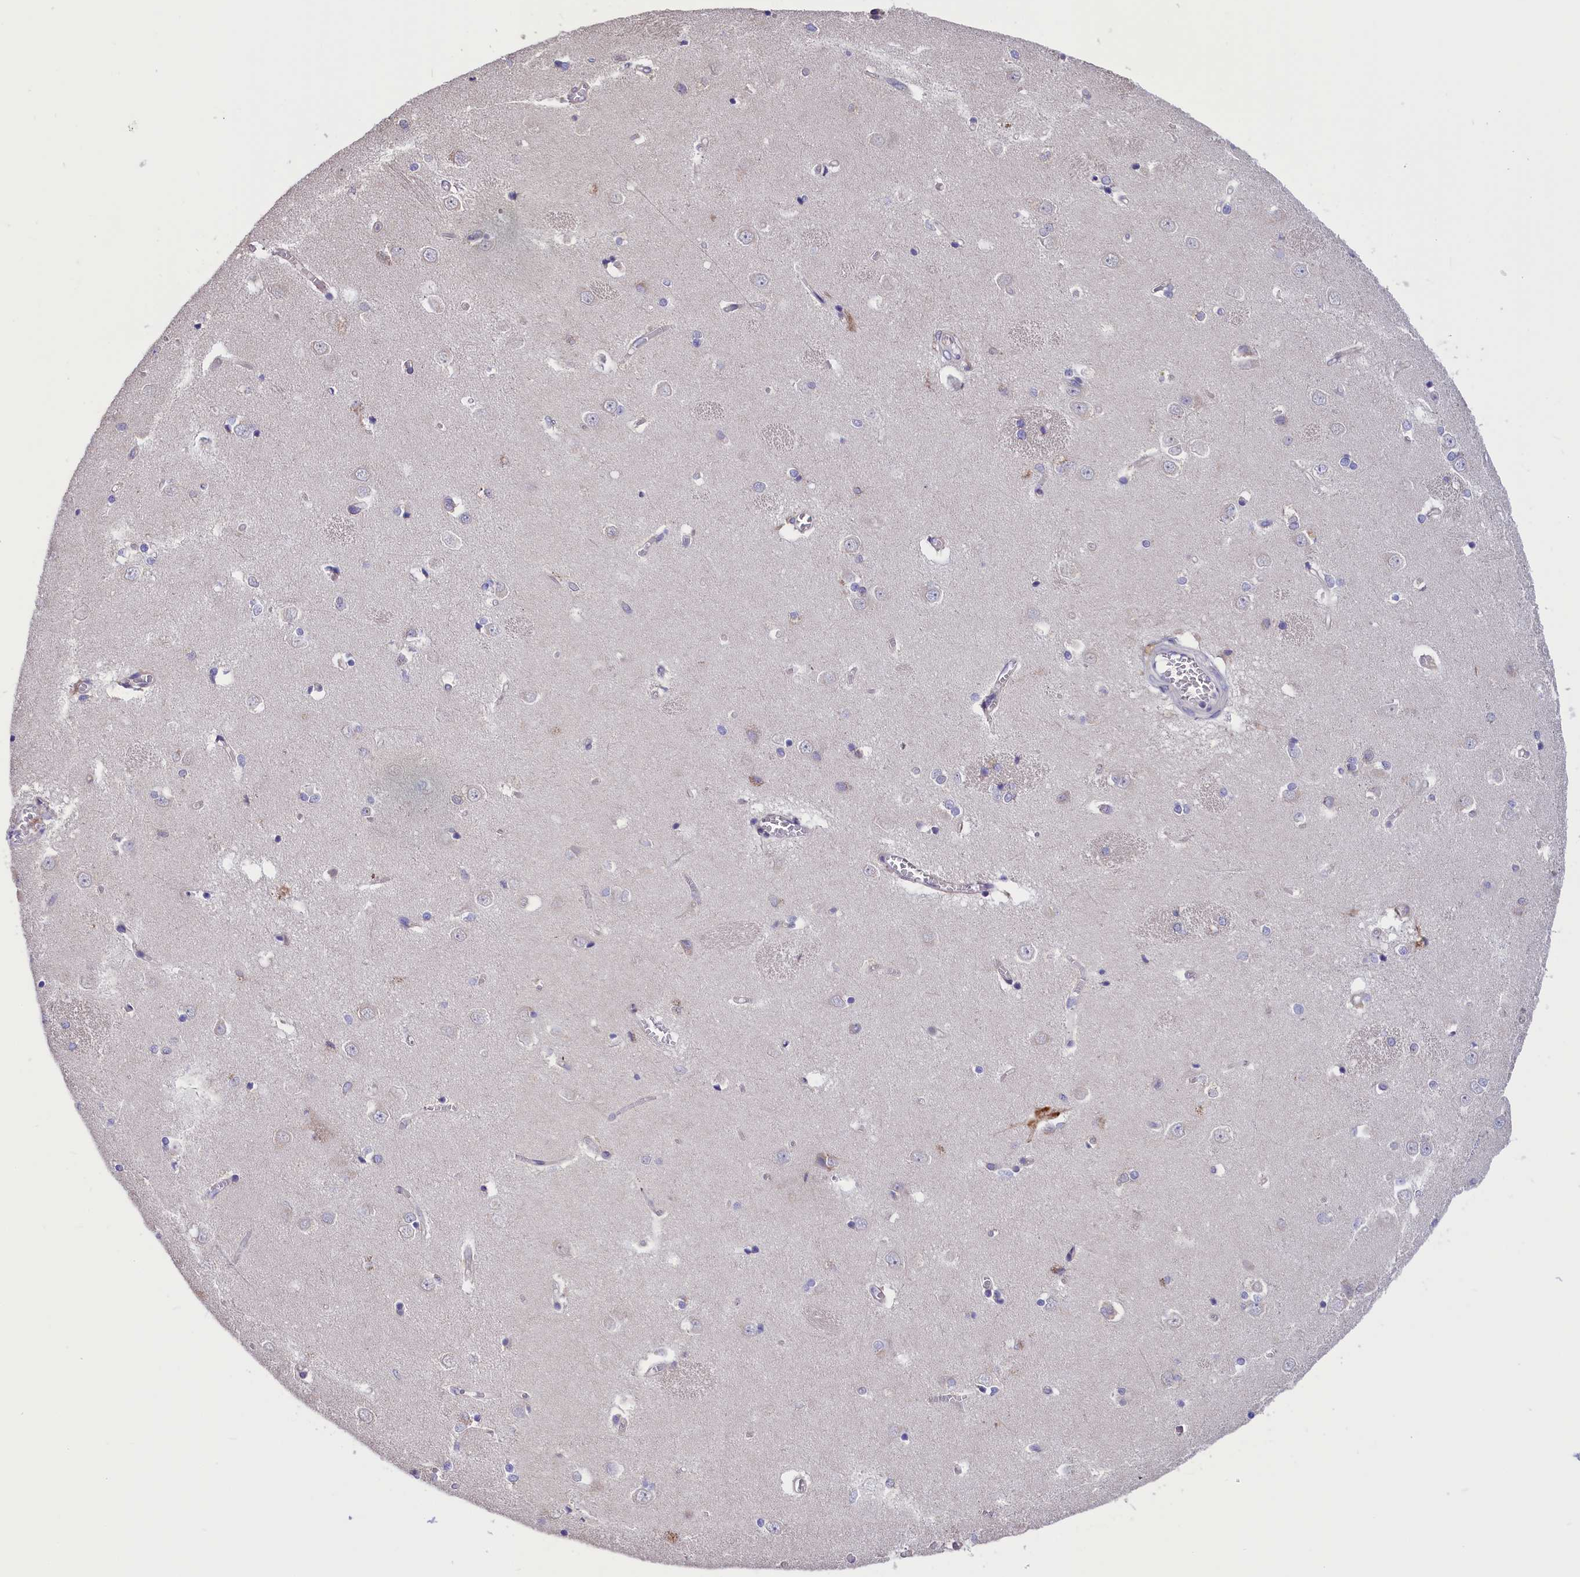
{"staining": {"intensity": "negative", "quantity": "none", "location": "none"}, "tissue": "caudate", "cell_type": "Glial cells", "image_type": "normal", "snomed": [{"axis": "morphology", "description": "Normal tissue, NOS"}, {"axis": "topography", "description": "Lateral ventricle wall"}], "caption": "Human caudate stained for a protein using immunohistochemistry (IHC) exhibits no positivity in glial cells.", "gene": "CYP2U1", "patient": {"sex": "male", "age": 37}}